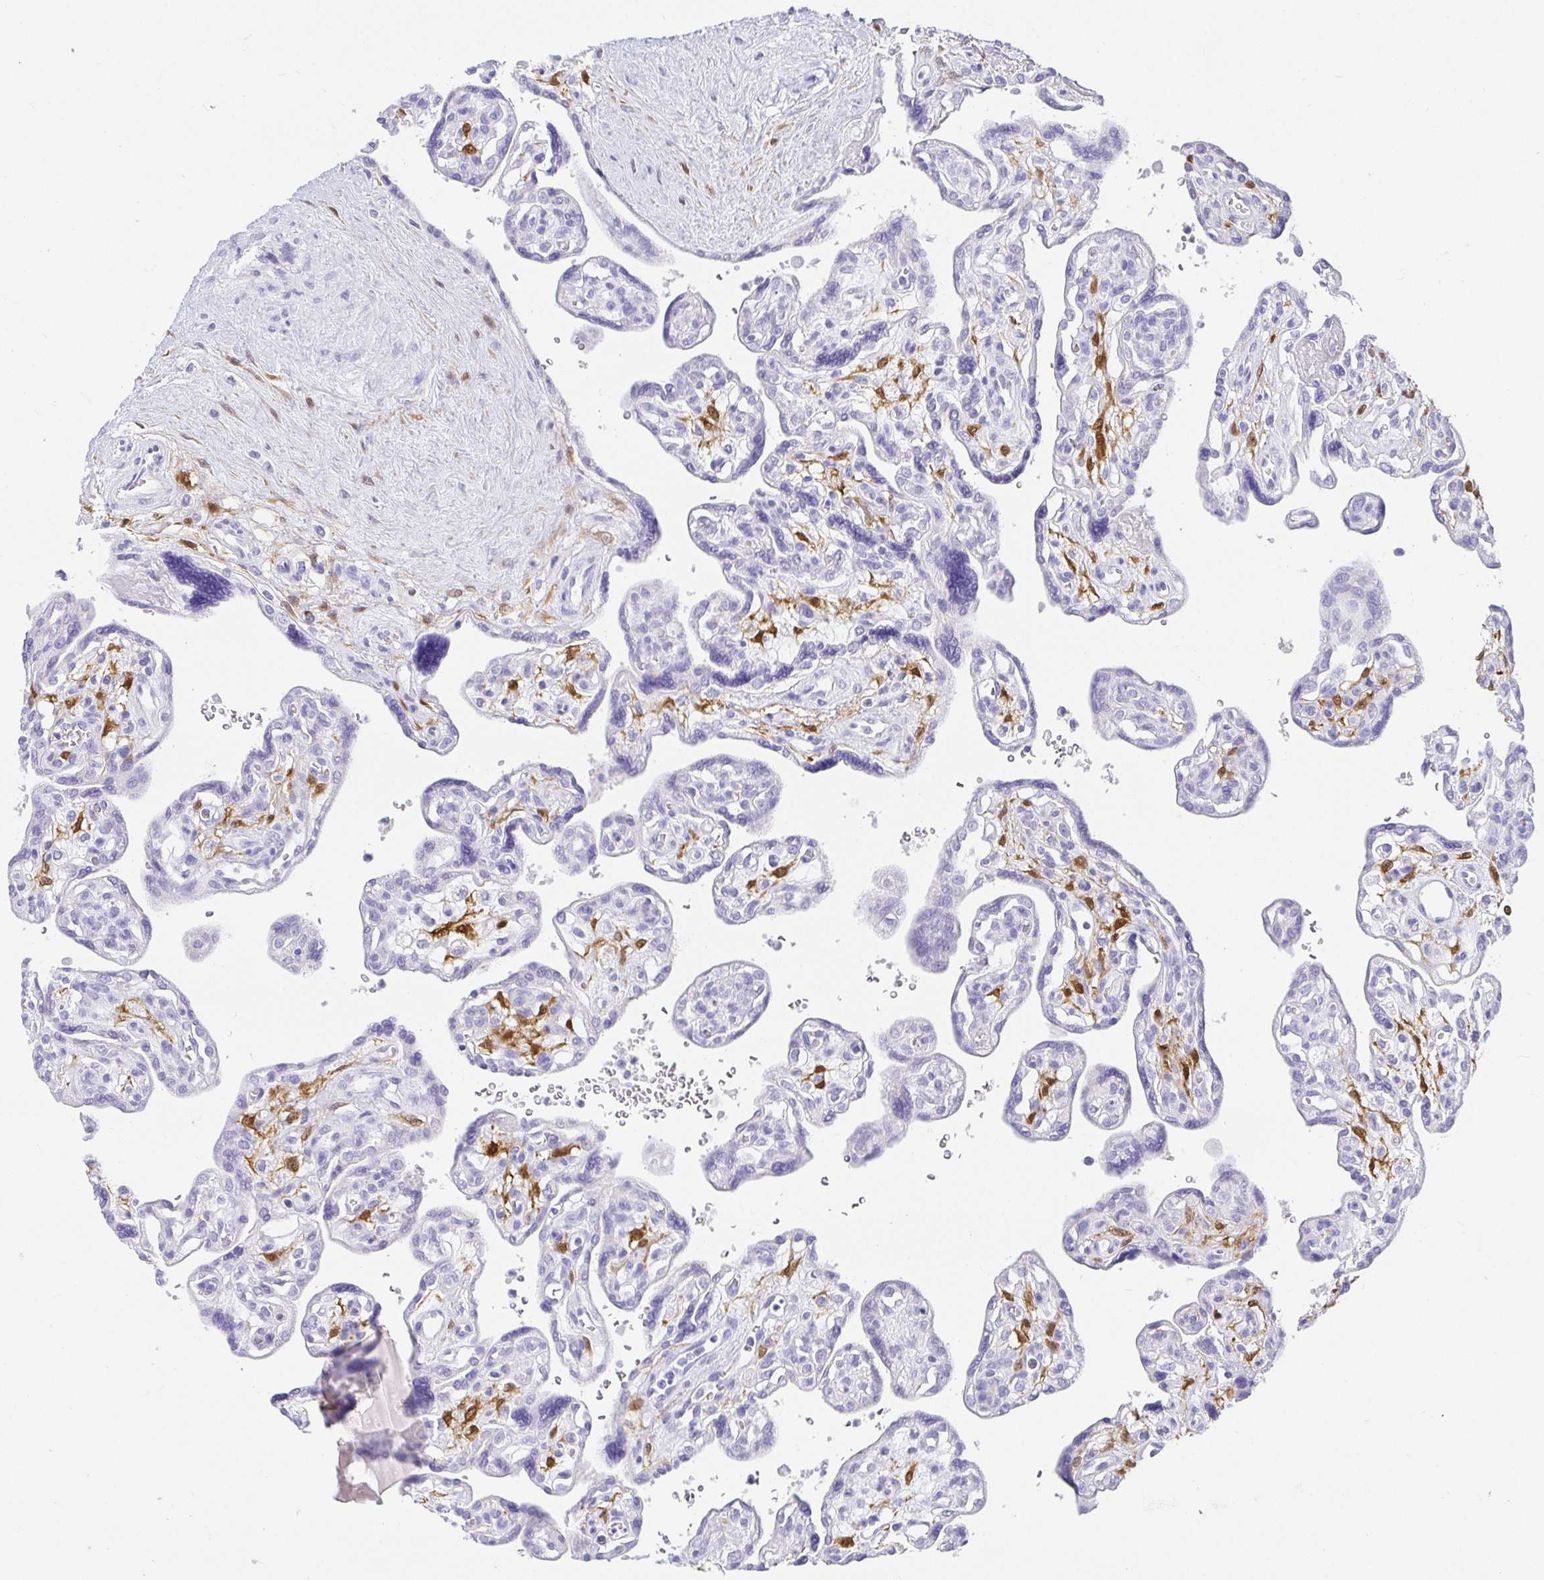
{"staining": {"intensity": "negative", "quantity": "none", "location": "none"}, "tissue": "placenta", "cell_type": "Decidual cells", "image_type": "normal", "snomed": [{"axis": "morphology", "description": "Normal tissue, NOS"}, {"axis": "topography", "description": "Placenta"}], "caption": "This is a photomicrograph of immunohistochemistry (IHC) staining of benign placenta, which shows no positivity in decidual cells.", "gene": "CHAT", "patient": {"sex": "female", "age": 39}}